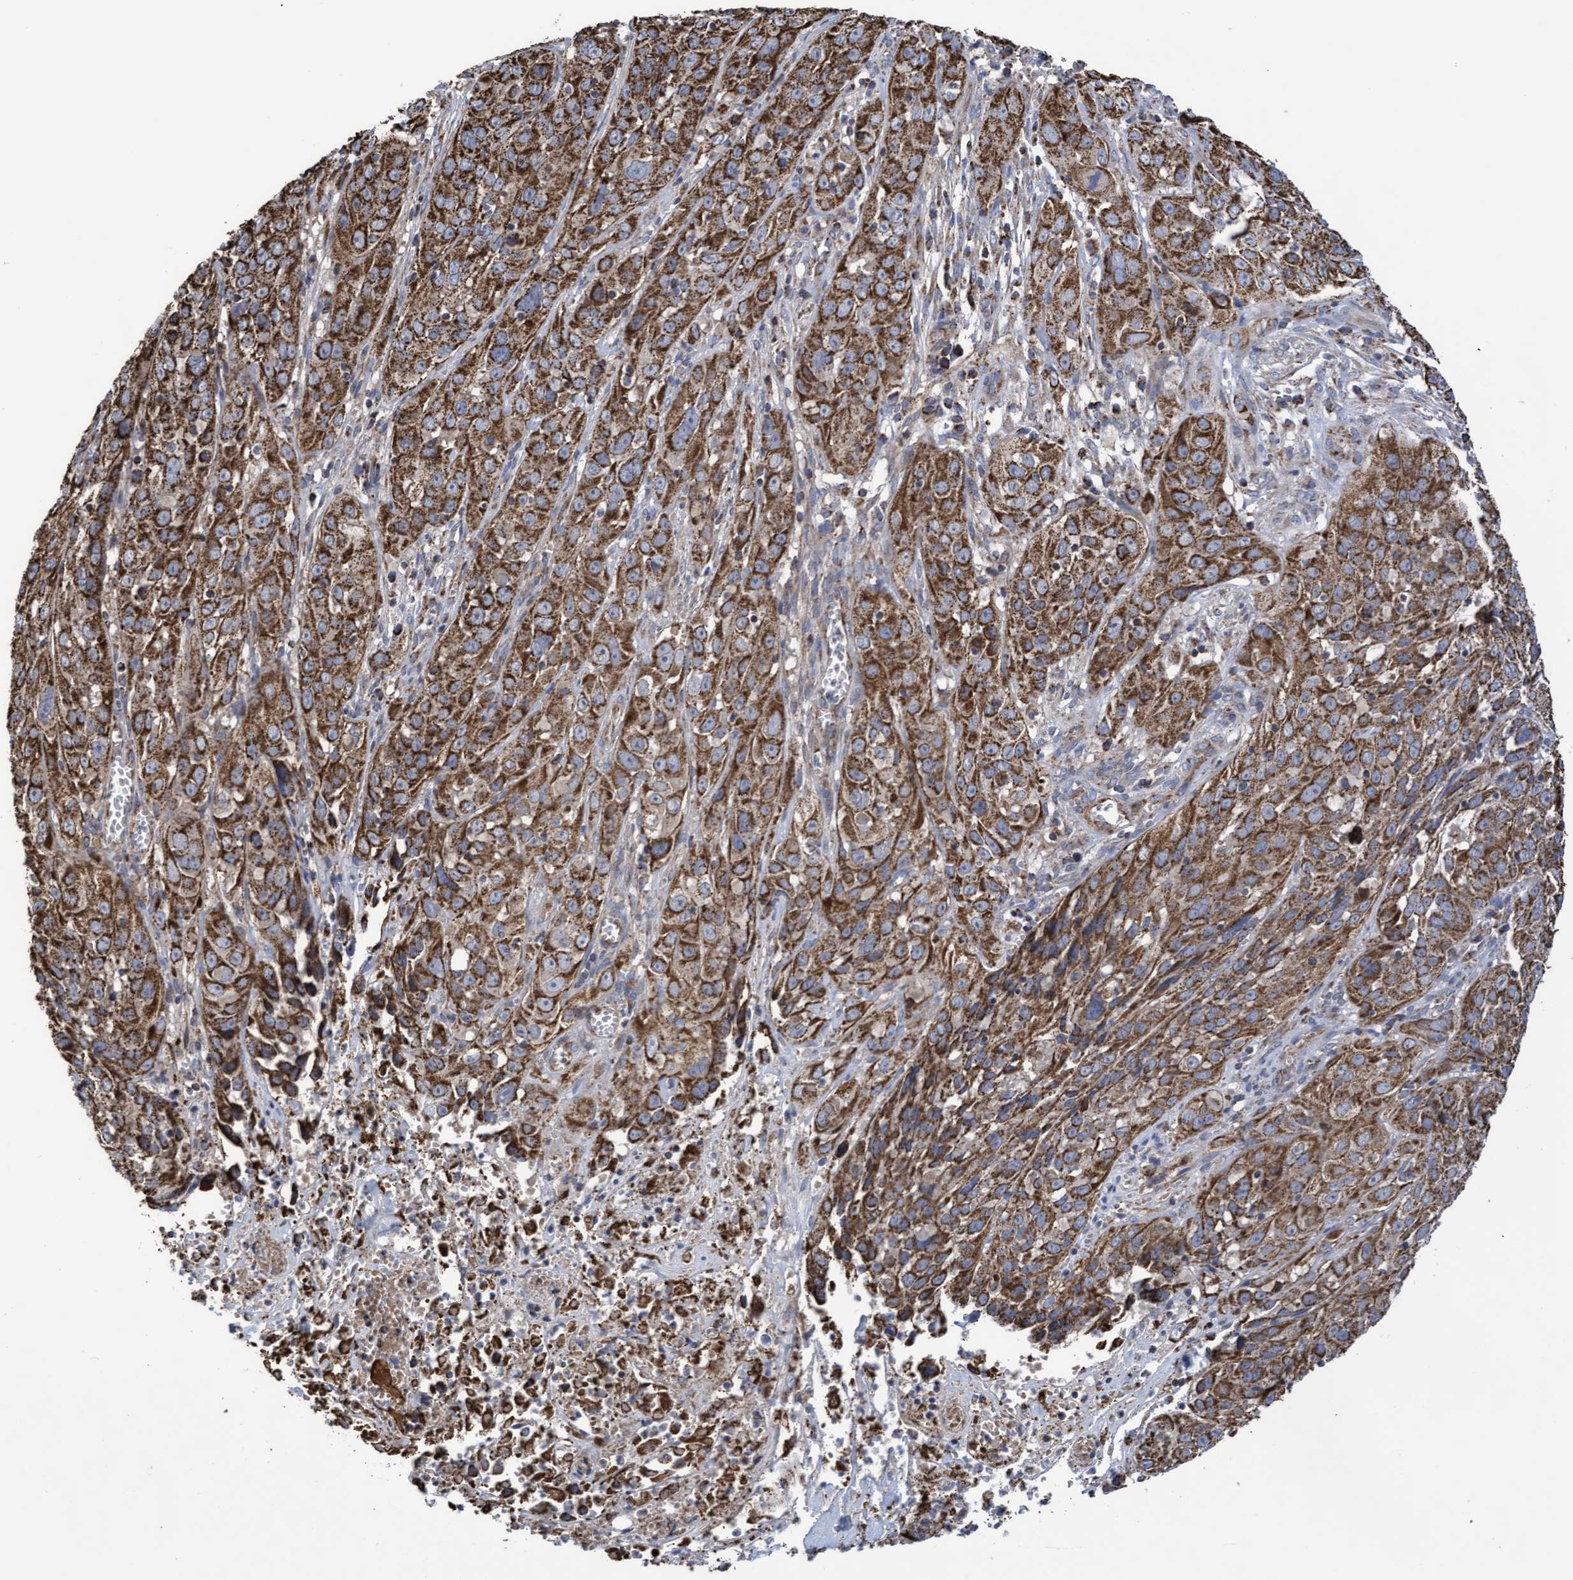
{"staining": {"intensity": "strong", "quantity": ">75%", "location": "cytoplasmic/membranous"}, "tissue": "cervical cancer", "cell_type": "Tumor cells", "image_type": "cancer", "snomed": [{"axis": "morphology", "description": "Squamous cell carcinoma, NOS"}, {"axis": "topography", "description": "Cervix"}], "caption": "High-power microscopy captured an IHC image of cervical cancer, revealing strong cytoplasmic/membranous expression in about >75% of tumor cells.", "gene": "COBL", "patient": {"sex": "female", "age": 32}}